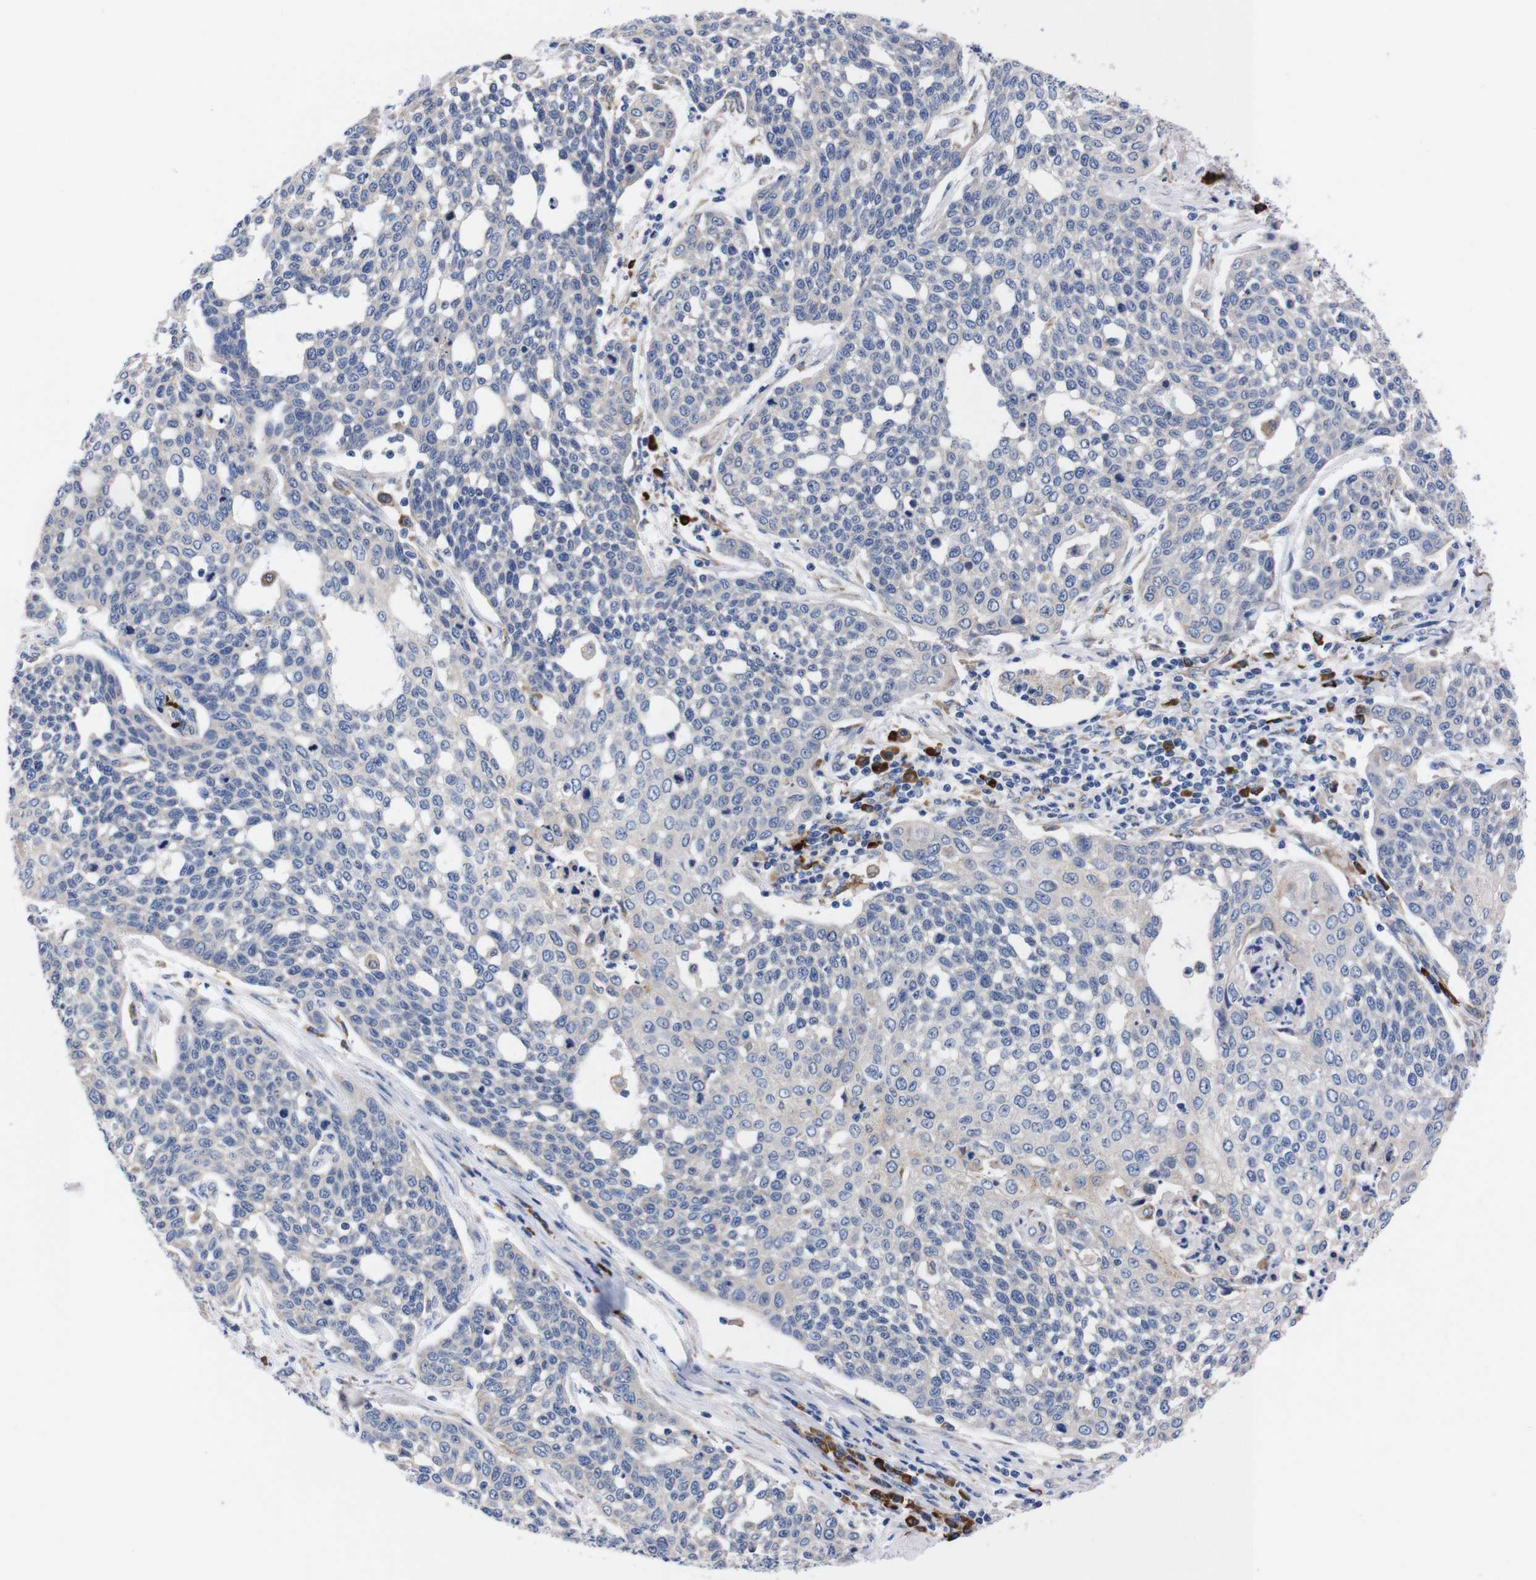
{"staining": {"intensity": "negative", "quantity": "none", "location": "none"}, "tissue": "cervical cancer", "cell_type": "Tumor cells", "image_type": "cancer", "snomed": [{"axis": "morphology", "description": "Squamous cell carcinoma, NOS"}, {"axis": "topography", "description": "Cervix"}], "caption": "High power microscopy micrograph of an IHC image of squamous cell carcinoma (cervical), revealing no significant staining in tumor cells.", "gene": "NEBL", "patient": {"sex": "female", "age": 34}}